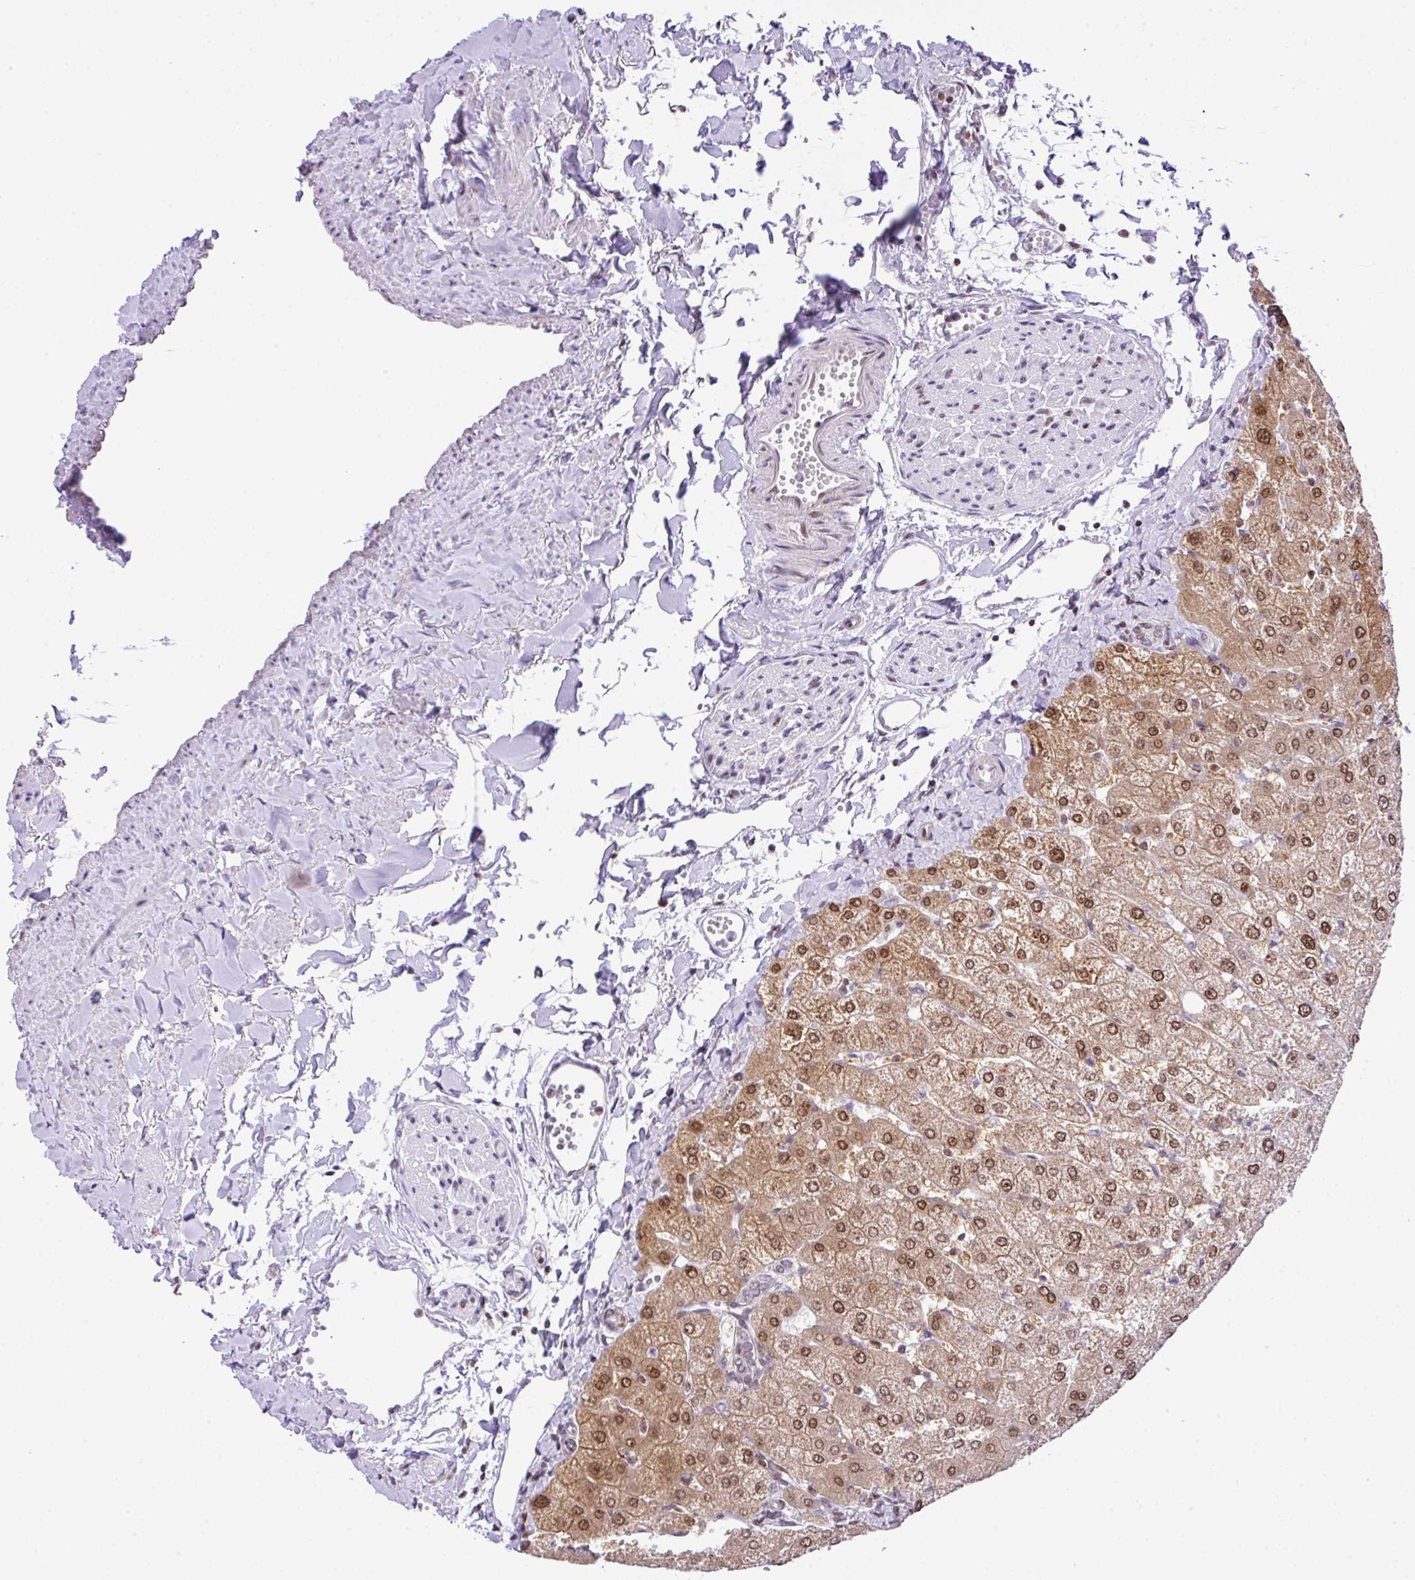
{"staining": {"intensity": "negative", "quantity": "none", "location": "none"}, "tissue": "liver", "cell_type": "Cholangiocytes", "image_type": "normal", "snomed": [{"axis": "morphology", "description": "Normal tissue, NOS"}, {"axis": "topography", "description": "Liver"}], "caption": "The histopathology image shows no significant expression in cholangiocytes of liver. (DAB (3,3'-diaminobenzidine) IHC with hematoxylin counter stain).", "gene": "CCDC137", "patient": {"sex": "female", "age": 54}}